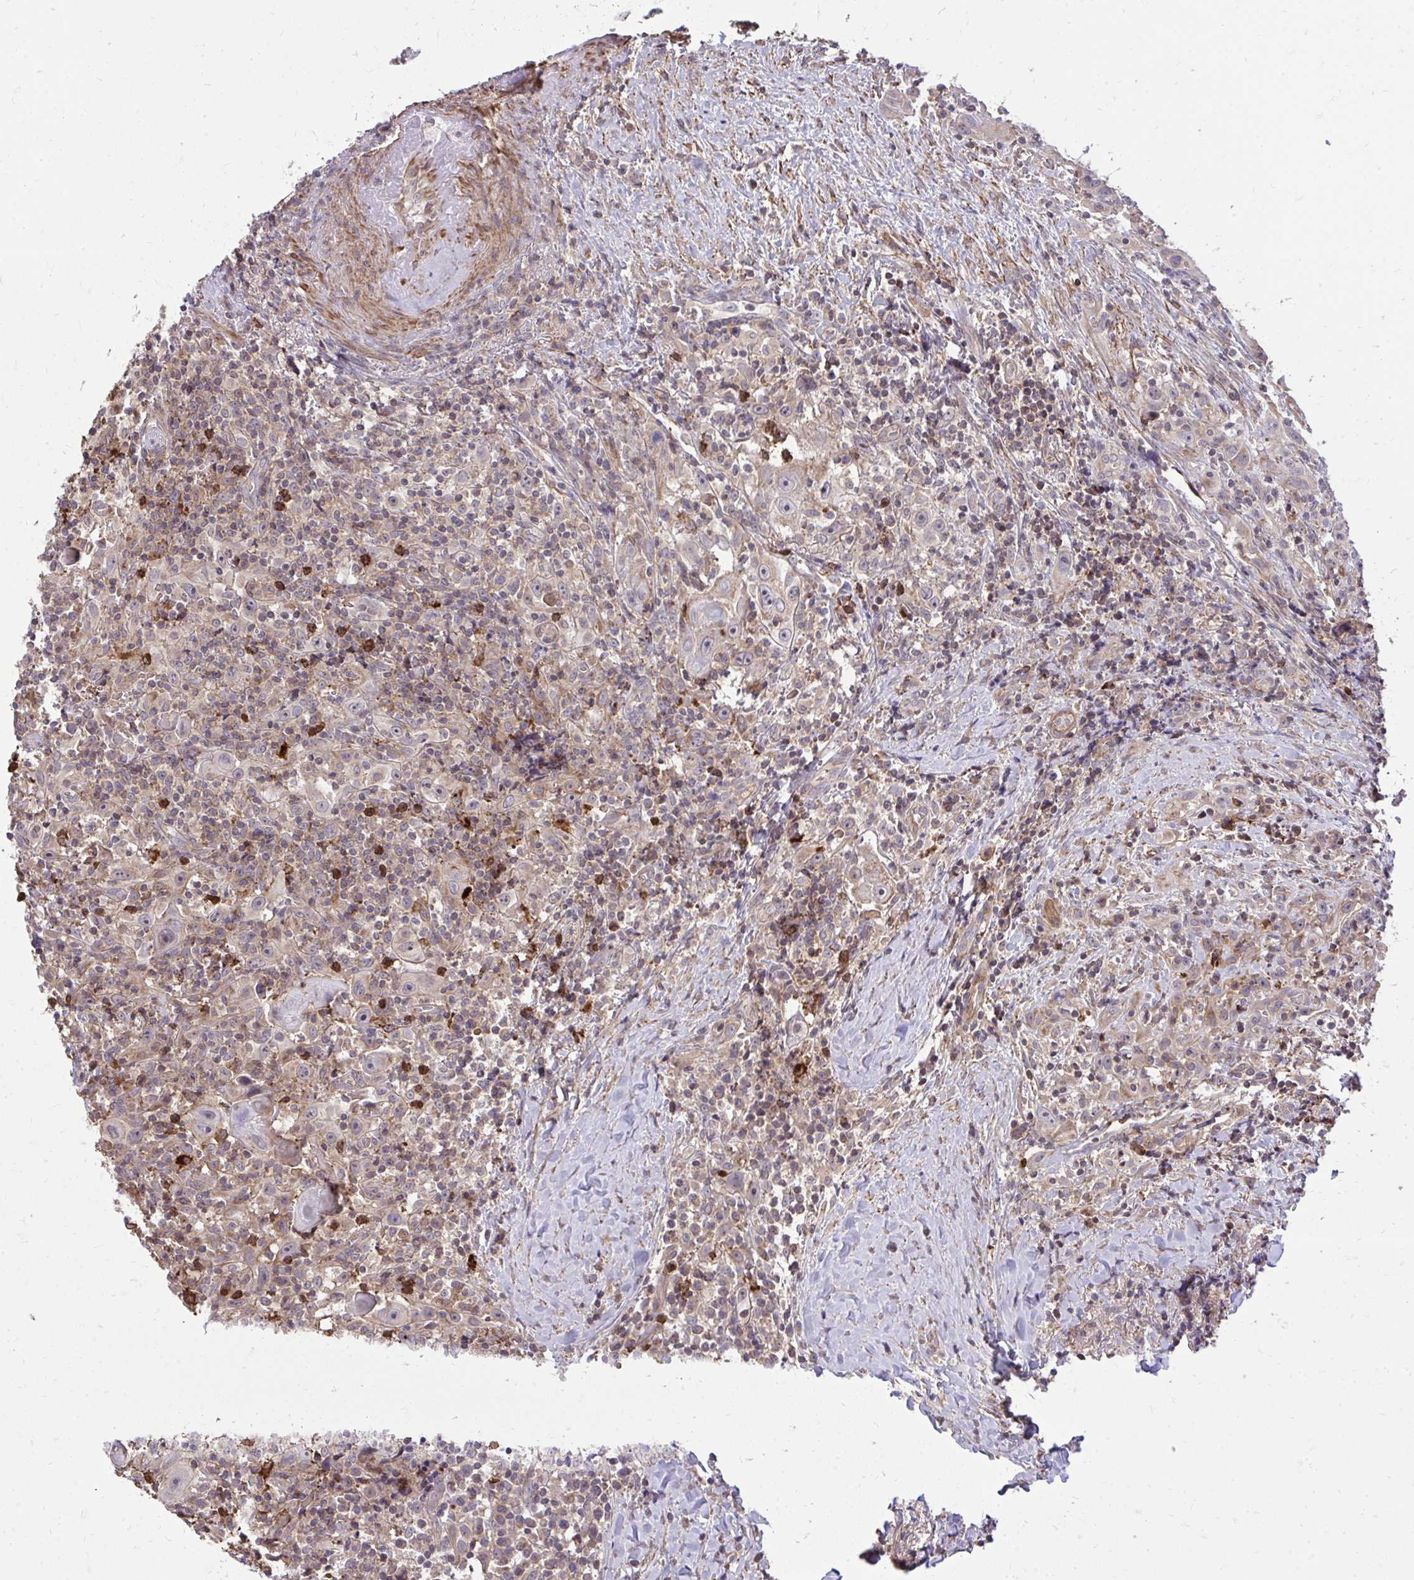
{"staining": {"intensity": "weak", "quantity": ">75%", "location": "cytoplasmic/membranous"}, "tissue": "head and neck cancer", "cell_type": "Tumor cells", "image_type": "cancer", "snomed": [{"axis": "morphology", "description": "Squamous cell carcinoma, NOS"}, {"axis": "topography", "description": "Head-Neck"}], "caption": "Human head and neck cancer (squamous cell carcinoma) stained for a protein (brown) shows weak cytoplasmic/membranous positive positivity in about >75% of tumor cells.", "gene": "SLC7A5", "patient": {"sex": "female", "age": 95}}